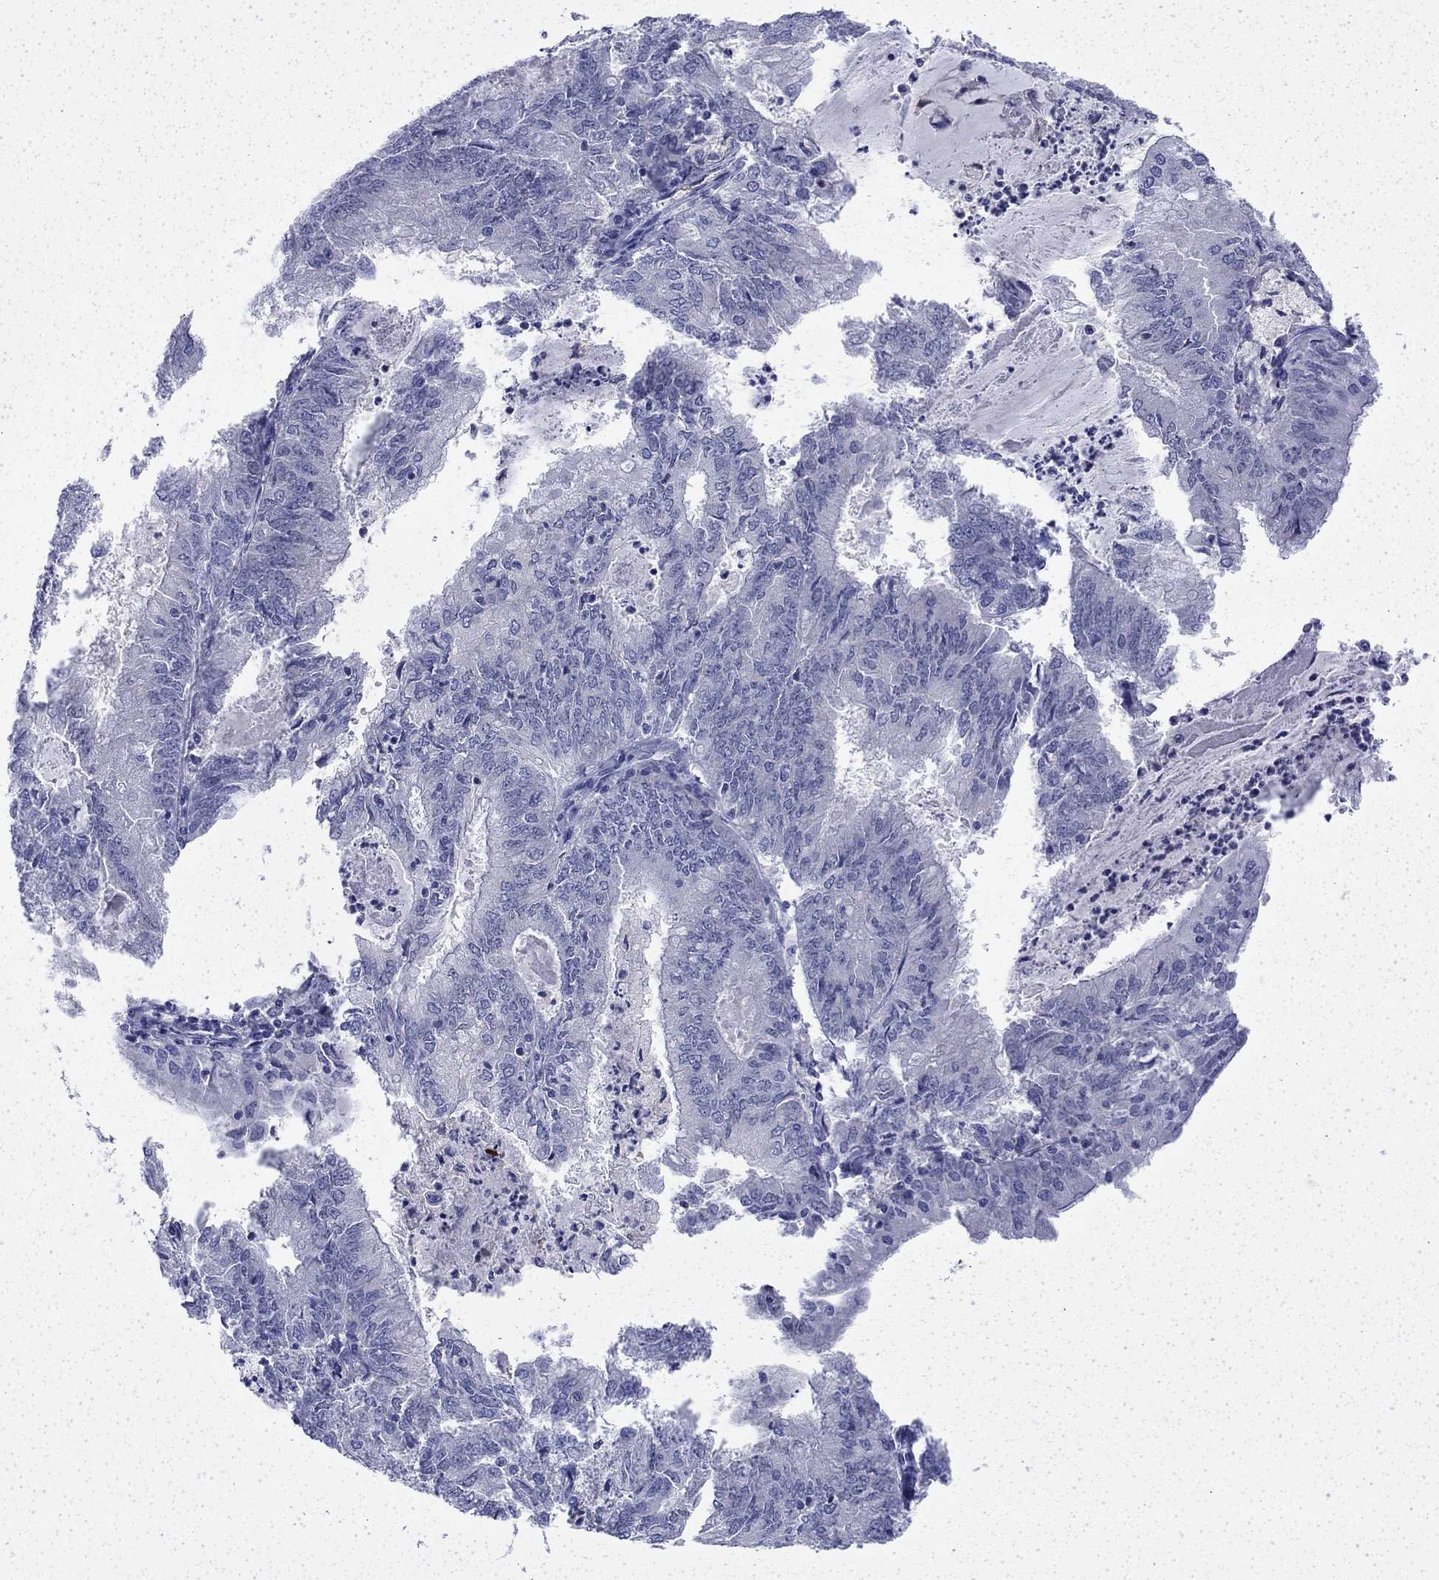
{"staining": {"intensity": "negative", "quantity": "none", "location": "none"}, "tissue": "endometrial cancer", "cell_type": "Tumor cells", "image_type": "cancer", "snomed": [{"axis": "morphology", "description": "Adenocarcinoma, NOS"}, {"axis": "topography", "description": "Endometrium"}], "caption": "The IHC image has no significant expression in tumor cells of endometrial cancer (adenocarcinoma) tissue.", "gene": "ENPP6", "patient": {"sex": "female", "age": 57}}